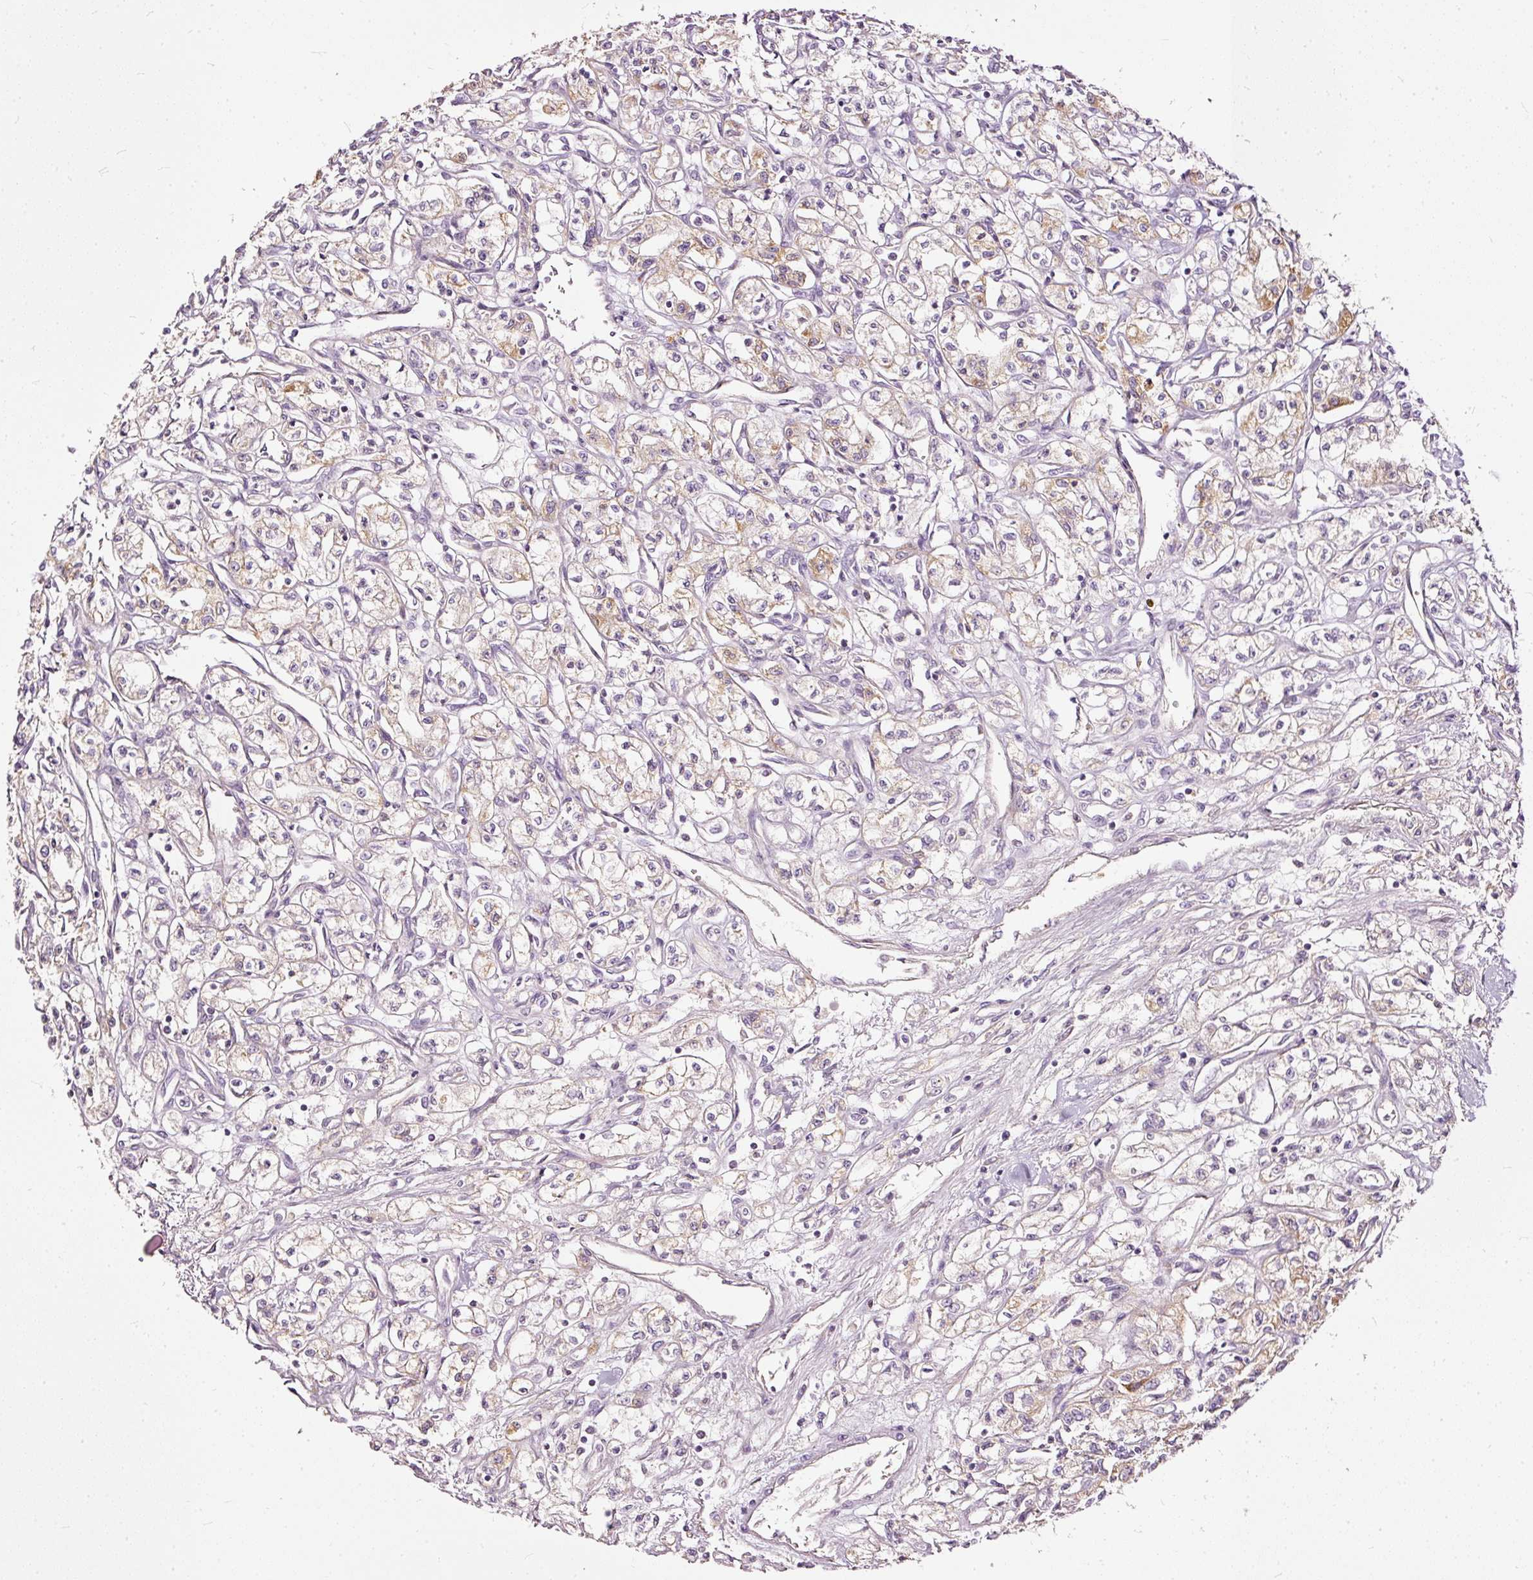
{"staining": {"intensity": "weak", "quantity": "<25%", "location": "cytoplasmic/membranous"}, "tissue": "renal cancer", "cell_type": "Tumor cells", "image_type": "cancer", "snomed": [{"axis": "morphology", "description": "Adenocarcinoma, NOS"}, {"axis": "topography", "description": "Kidney"}], "caption": "The histopathology image demonstrates no significant staining in tumor cells of renal adenocarcinoma.", "gene": "PAQR9", "patient": {"sex": "male", "age": 56}}